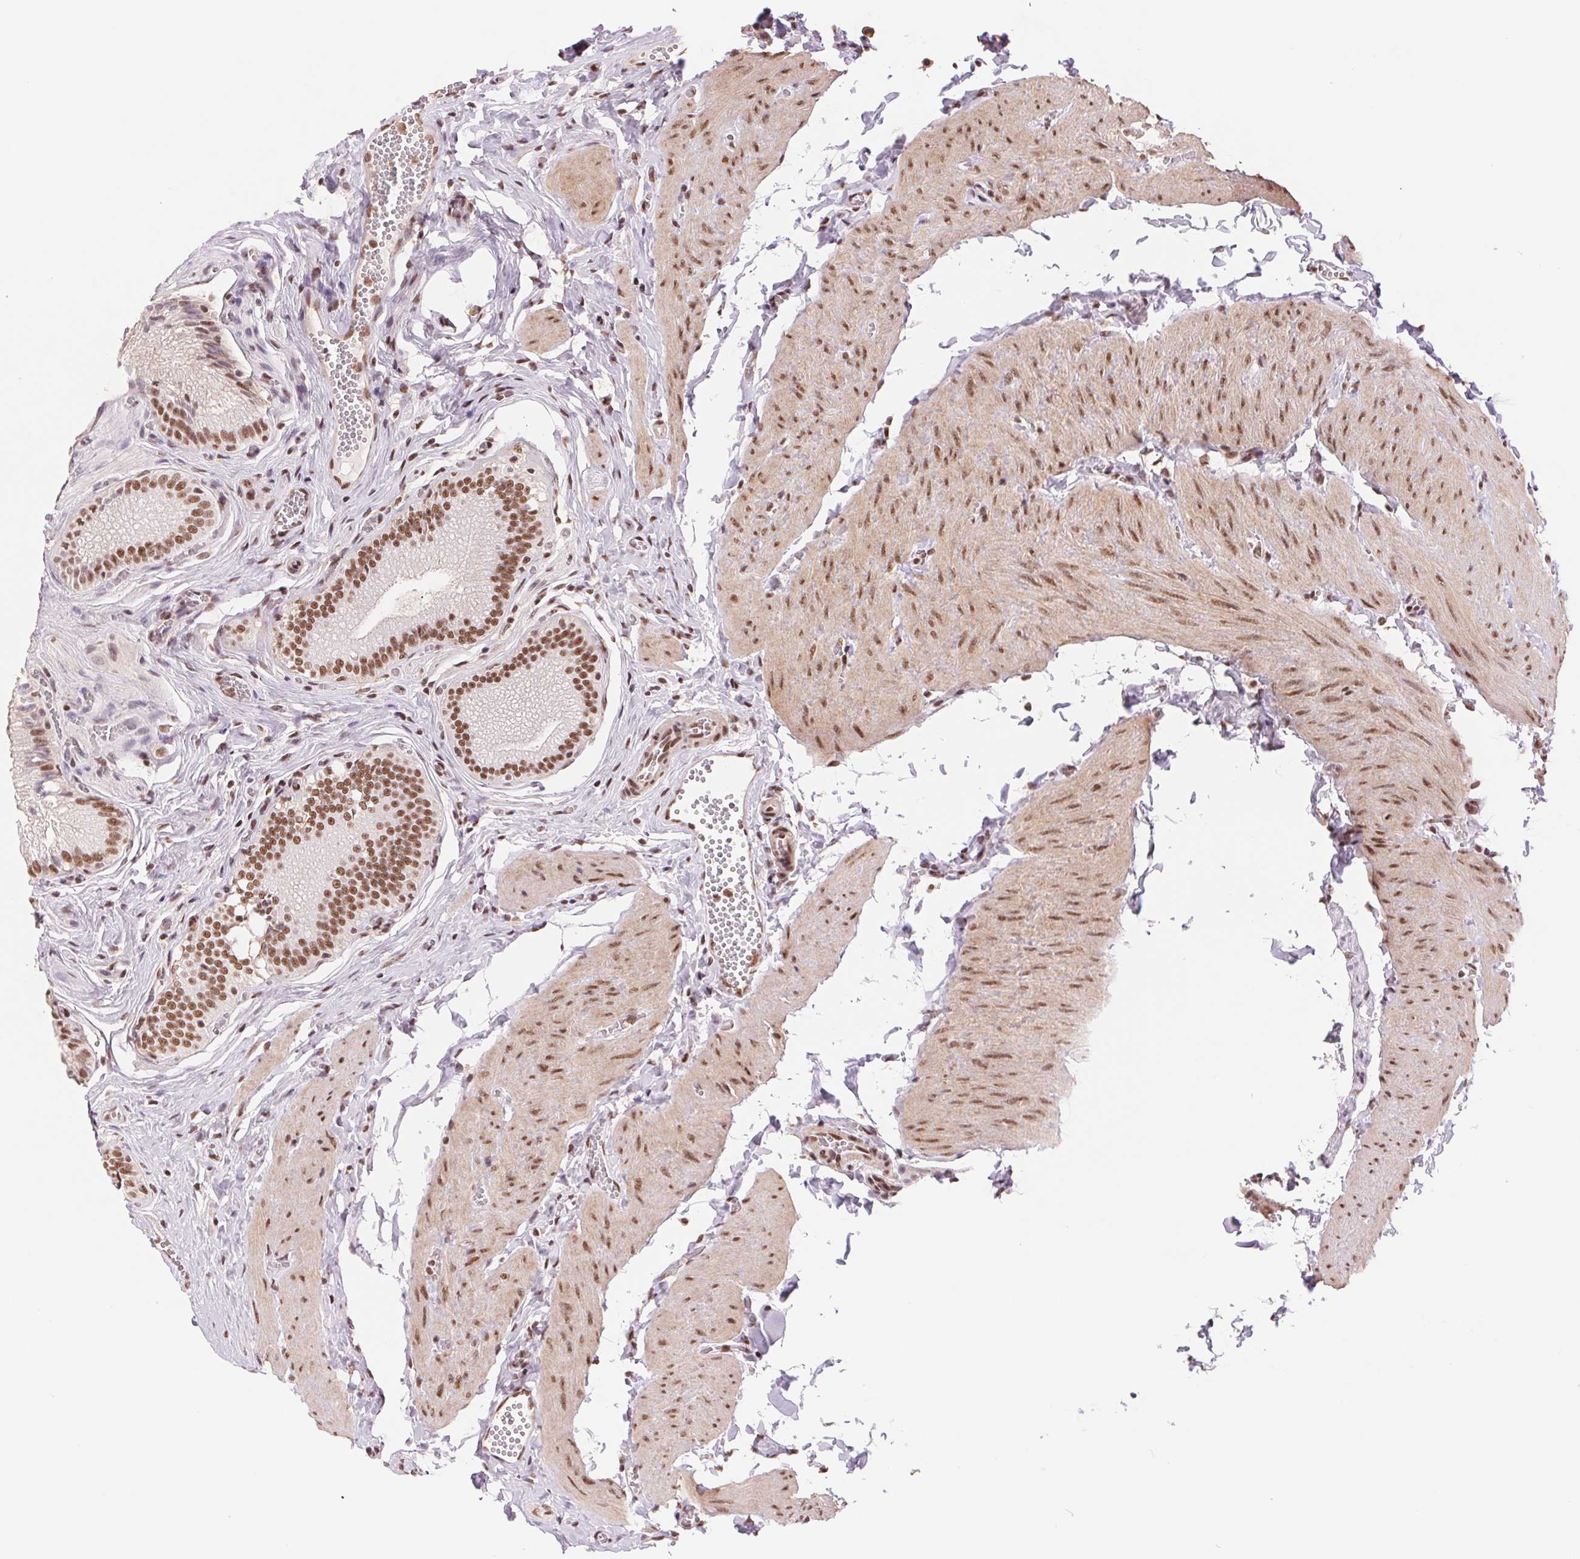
{"staining": {"intensity": "strong", "quantity": ">75%", "location": "nuclear"}, "tissue": "gallbladder", "cell_type": "Glandular cells", "image_type": "normal", "snomed": [{"axis": "morphology", "description": "Normal tissue, NOS"}, {"axis": "topography", "description": "Gallbladder"}, {"axis": "topography", "description": "Peripheral nerve tissue"}], "caption": "Strong nuclear expression for a protein is present in about >75% of glandular cells of benign gallbladder using immunohistochemistry.", "gene": "SREK1", "patient": {"sex": "male", "age": 17}}